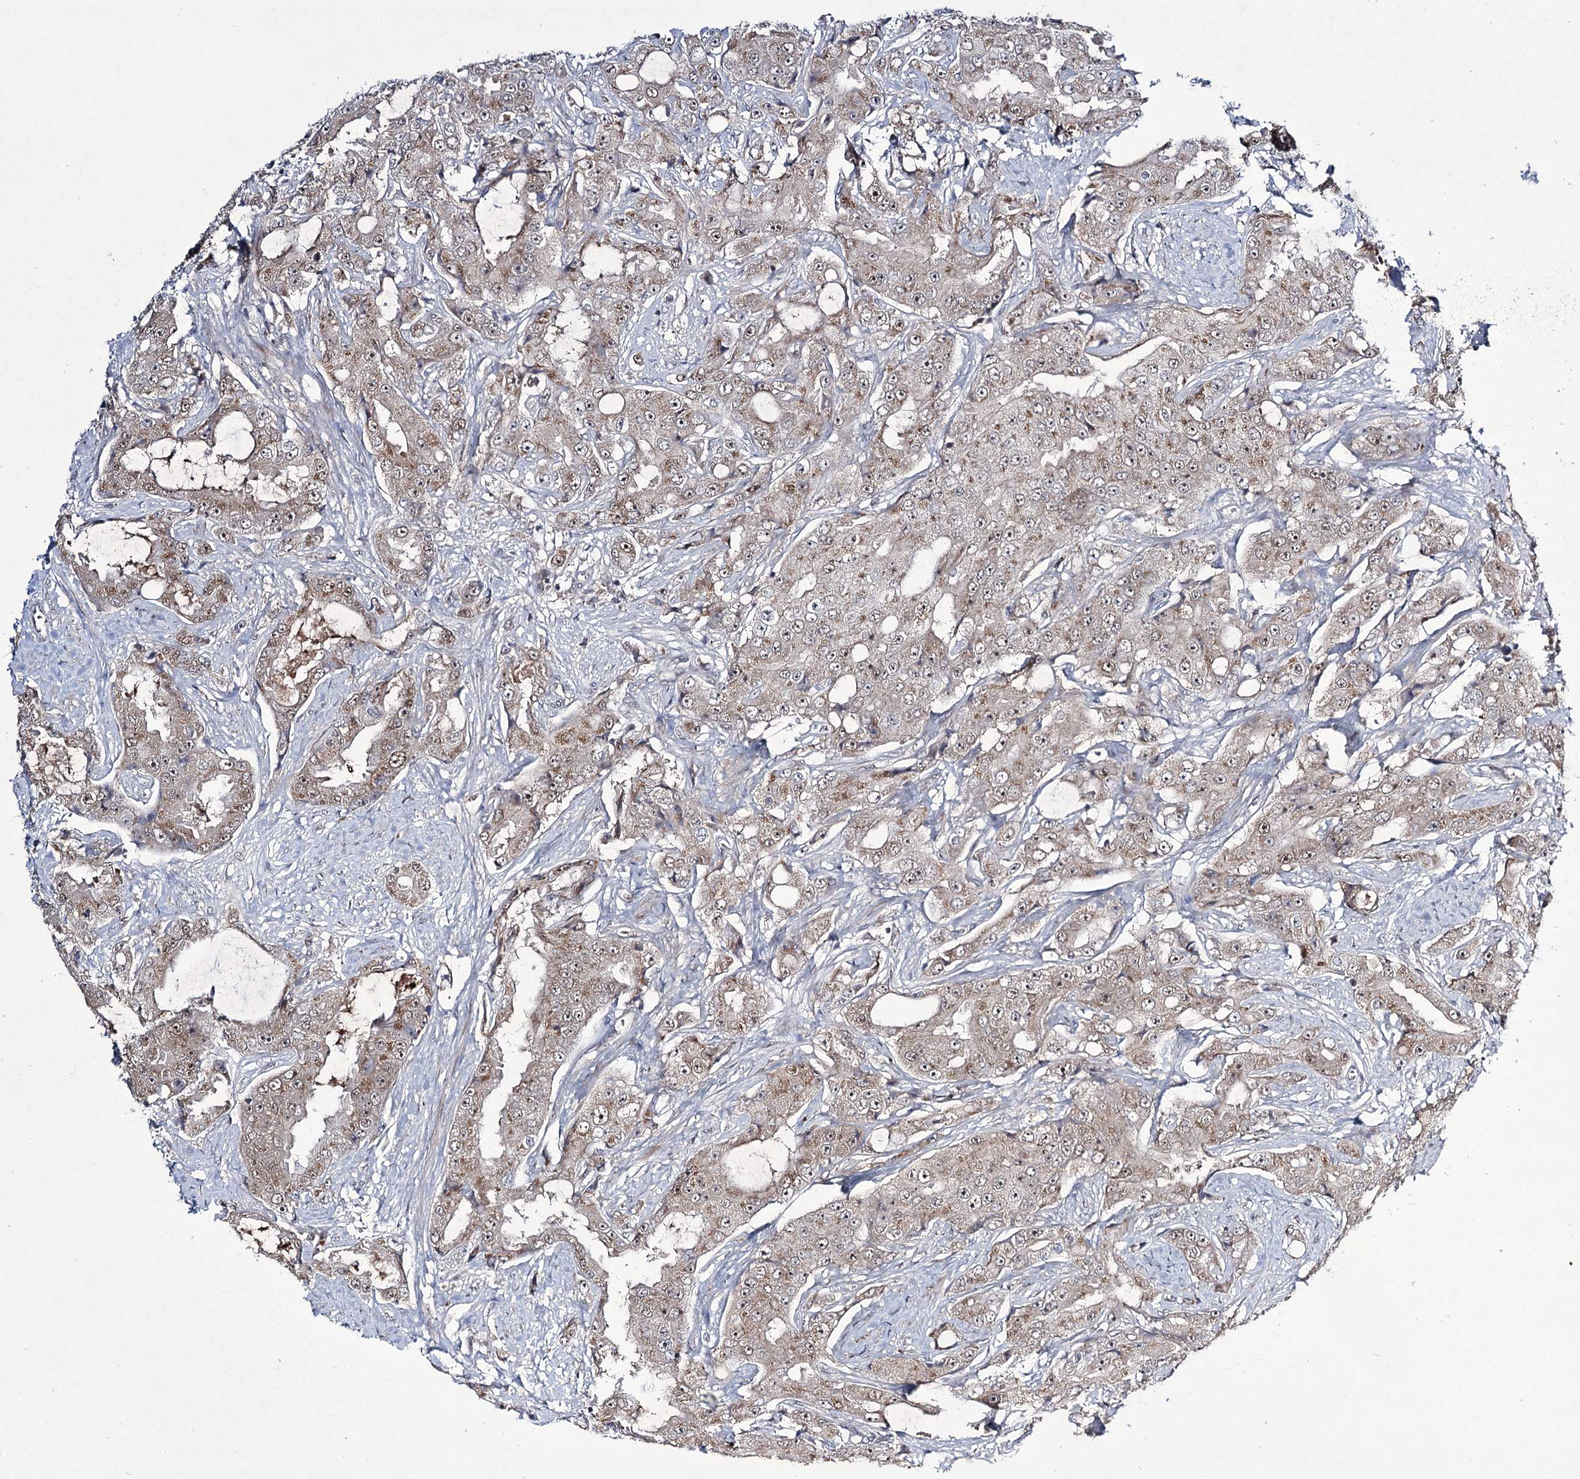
{"staining": {"intensity": "weak", "quantity": "25%-75%", "location": "cytoplasmic/membranous"}, "tissue": "prostate cancer", "cell_type": "Tumor cells", "image_type": "cancer", "snomed": [{"axis": "morphology", "description": "Adenocarcinoma, High grade"}, {"axis": "topography", "description": "Prostate"}], "caption": "This micrograph demonstrates prostate cancer stained with IHC to label a protein in brown. The cytoplasmic/membranous of tumor cells show weak positivity for the protein. Nuclei are counter-stained blue.", "gene": "HOXC11", "patient": {"sex": "male", "age": 73}}